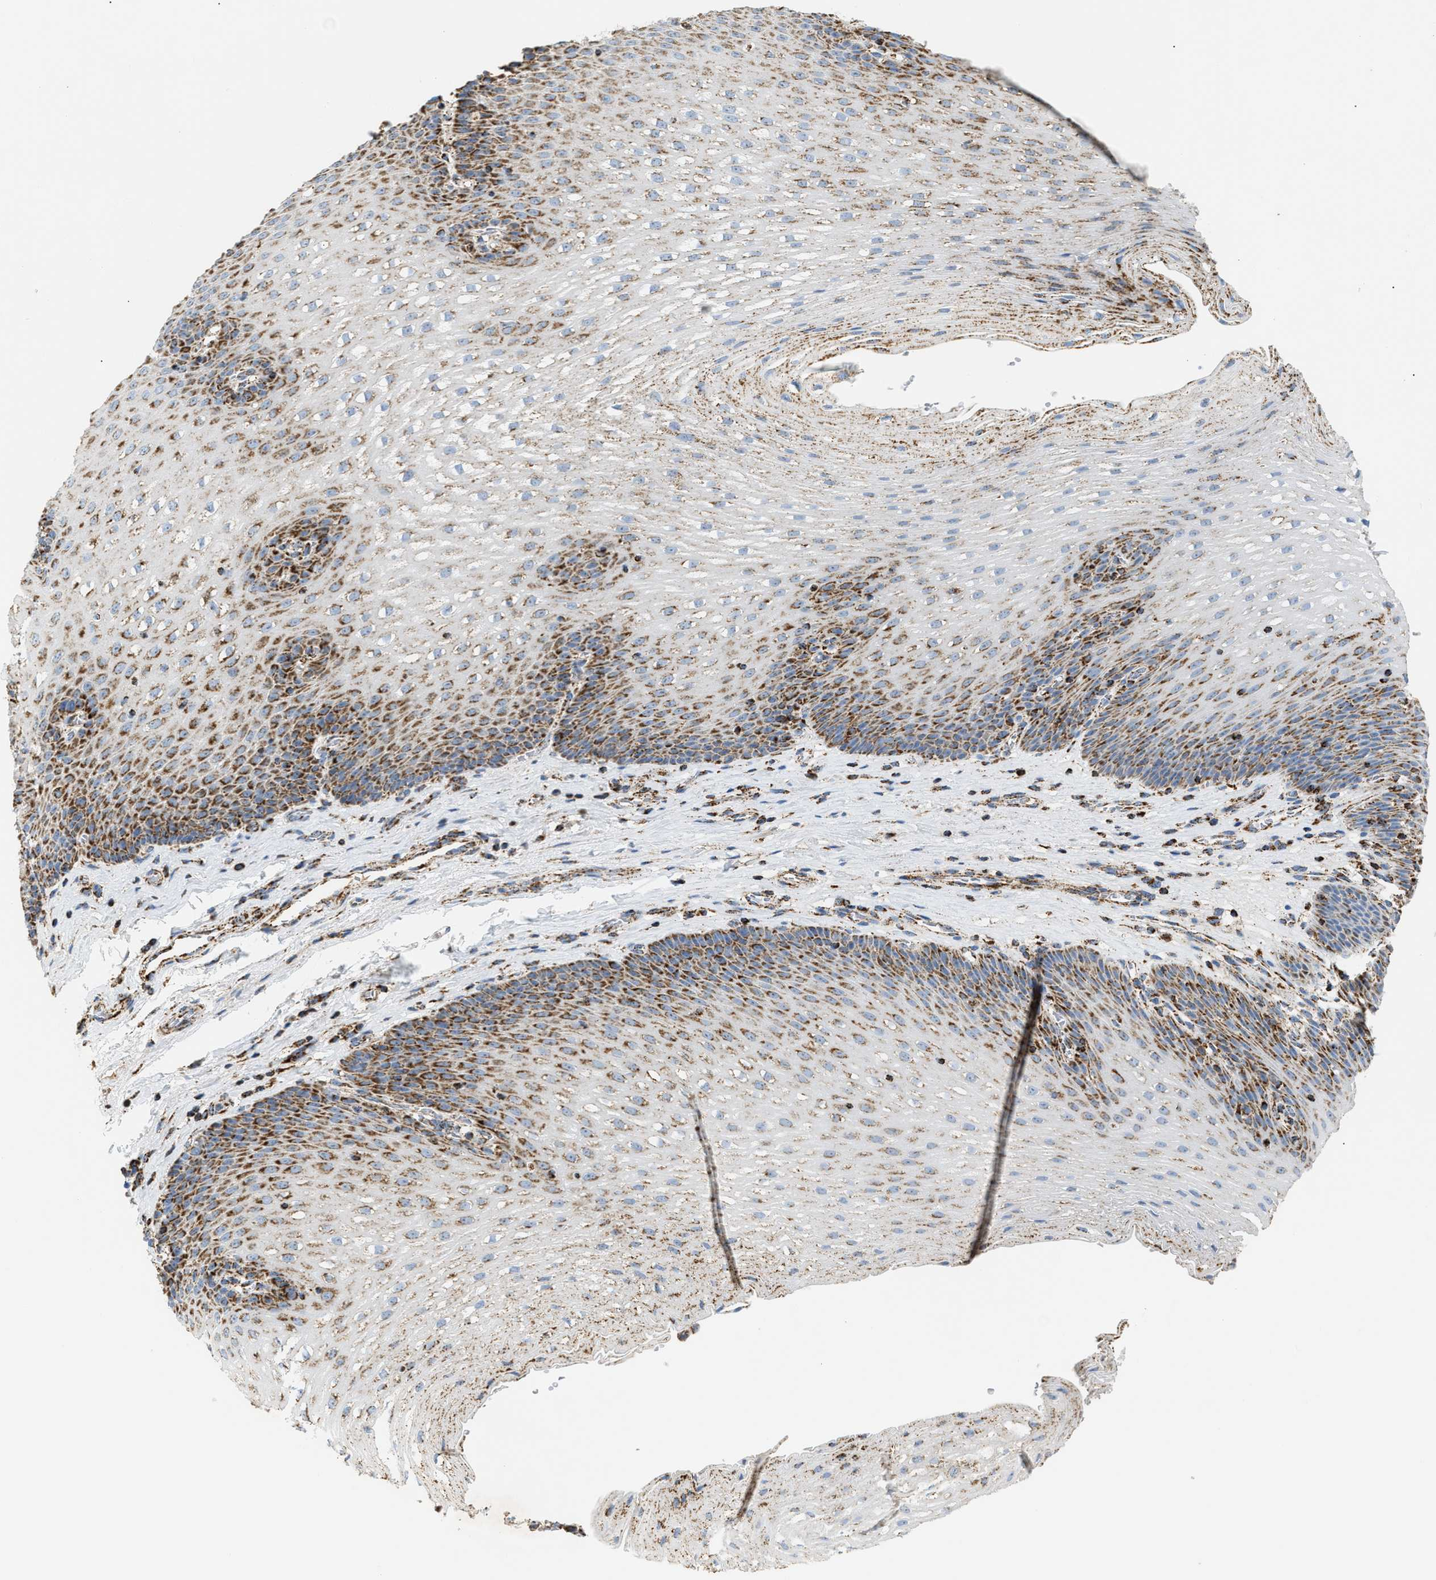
{"staining": {"intensity": "strong", "quantity": ">75%", "location": "cytoplasmic/membranous"}, "tissue": "esophagus", "cell_type": "Squamous epithelial cells", "image_type": "normal", "snomed": [{"axis": "morphology", "description": "Normal tissue, NOS"}, {"axis": "topography", "description": "Esophagus"}], "caption": "Esophagus stained with DAB immunohistochemistry (IHC) displays high levels of strong cytoplasmic/membranous expression in about >75% of squamous epithelial cells.", "gene": "OGDH", "patient": {"sex": "male", "age": 48}}